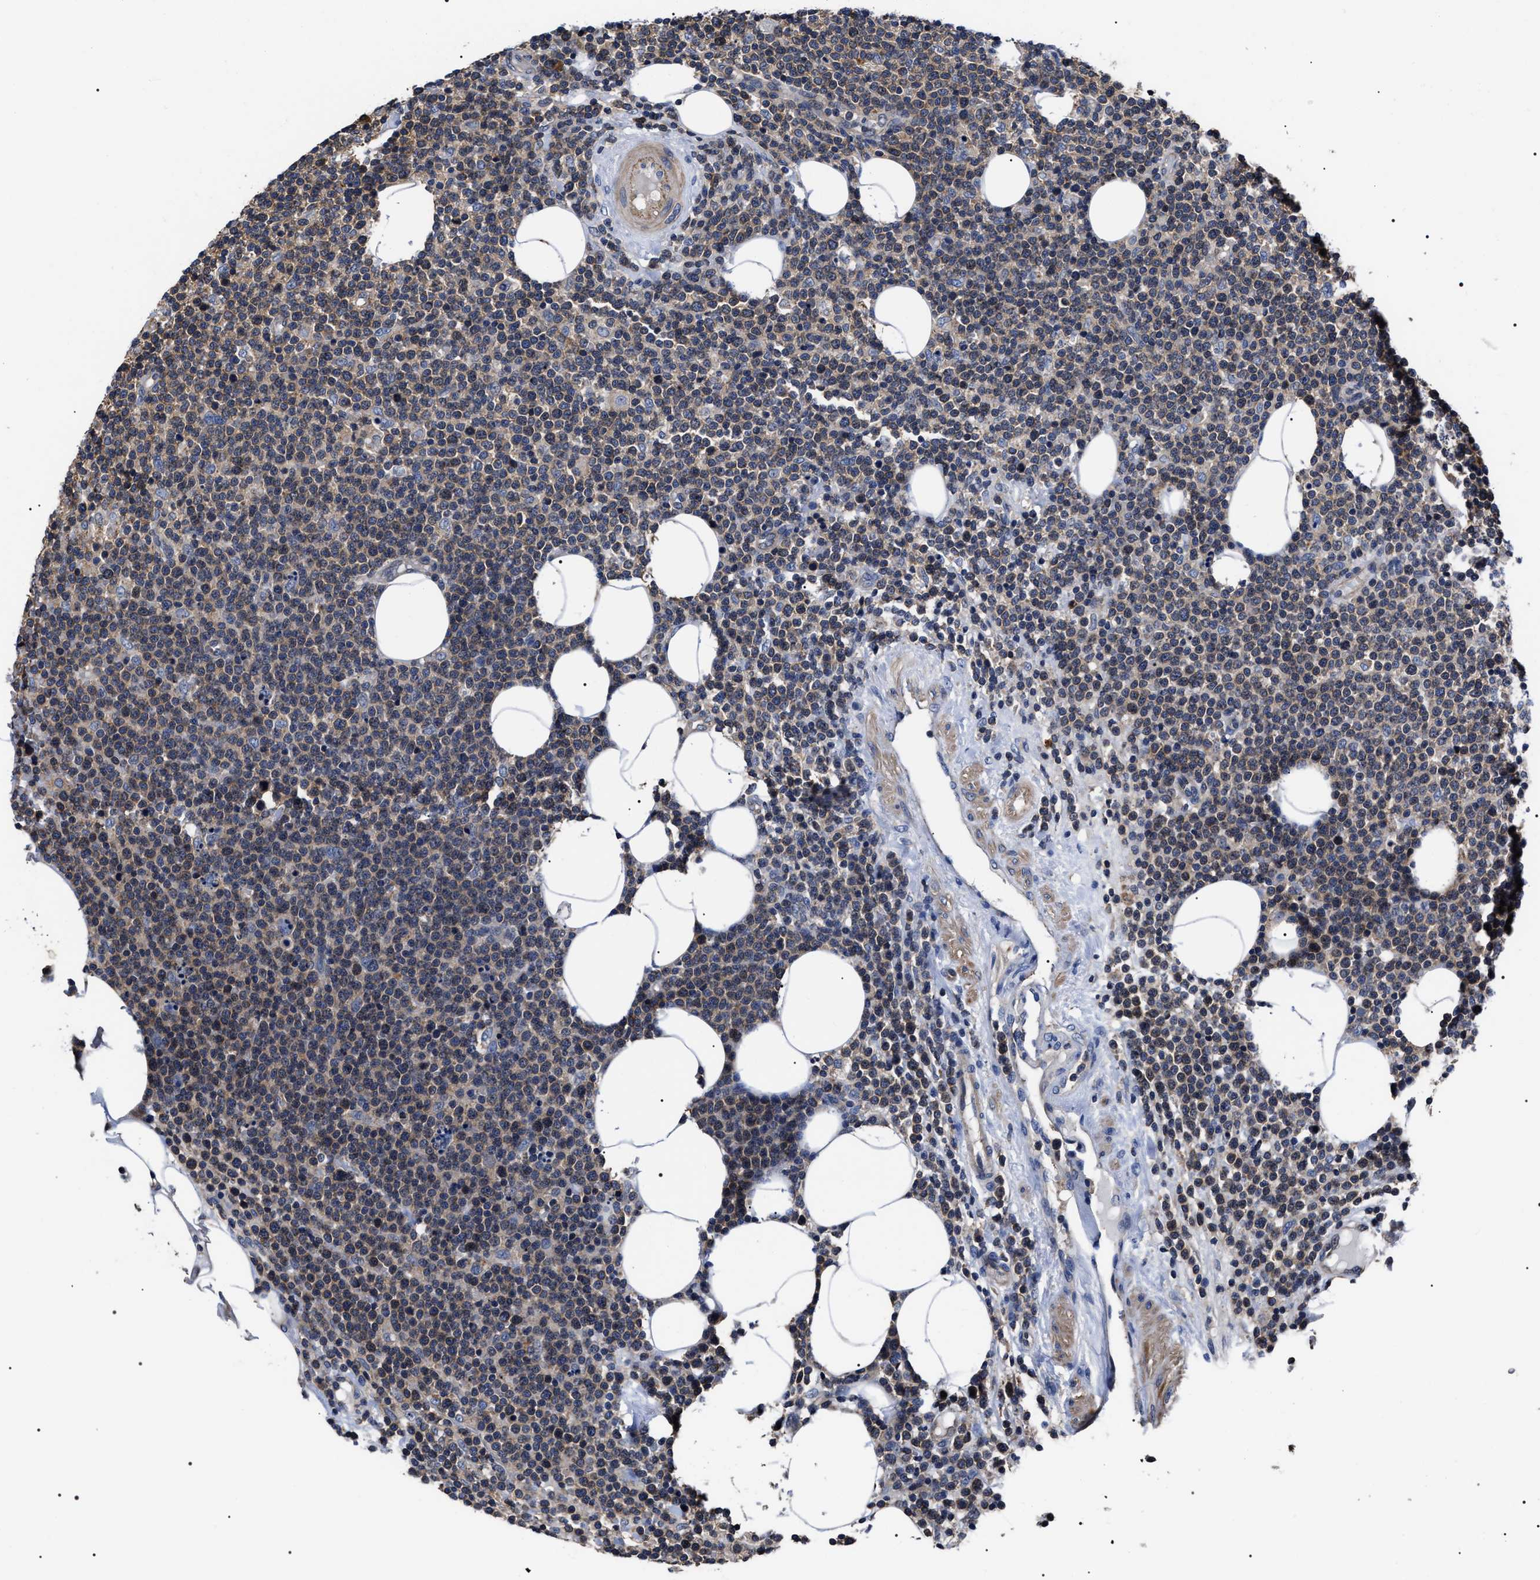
{"staining": {"intensity": "weak", "quantity": "25%-75%", "location": "cytoplasmic/membranous"}, "tissue": "lymphoma", "cell_type": "Tumor cells", "image_type": "cancer", "snomed": [{"axis": "morphology", "description": "Malignant lymphoma, non-Hodgkin's type, High grade"}, {"axis": "topography", "description": "Lymph node"}], "caption": "Approximately 25%-75% of tumor cells in malignant lymphoma, non-Hodgkin's type (high-grade) show weak cytoplasmic/membranous protein expression as visualized by brown immunohistochemical staining.", "gene": "MIS18A", "patient": {"sex": "male", "age": 61}}